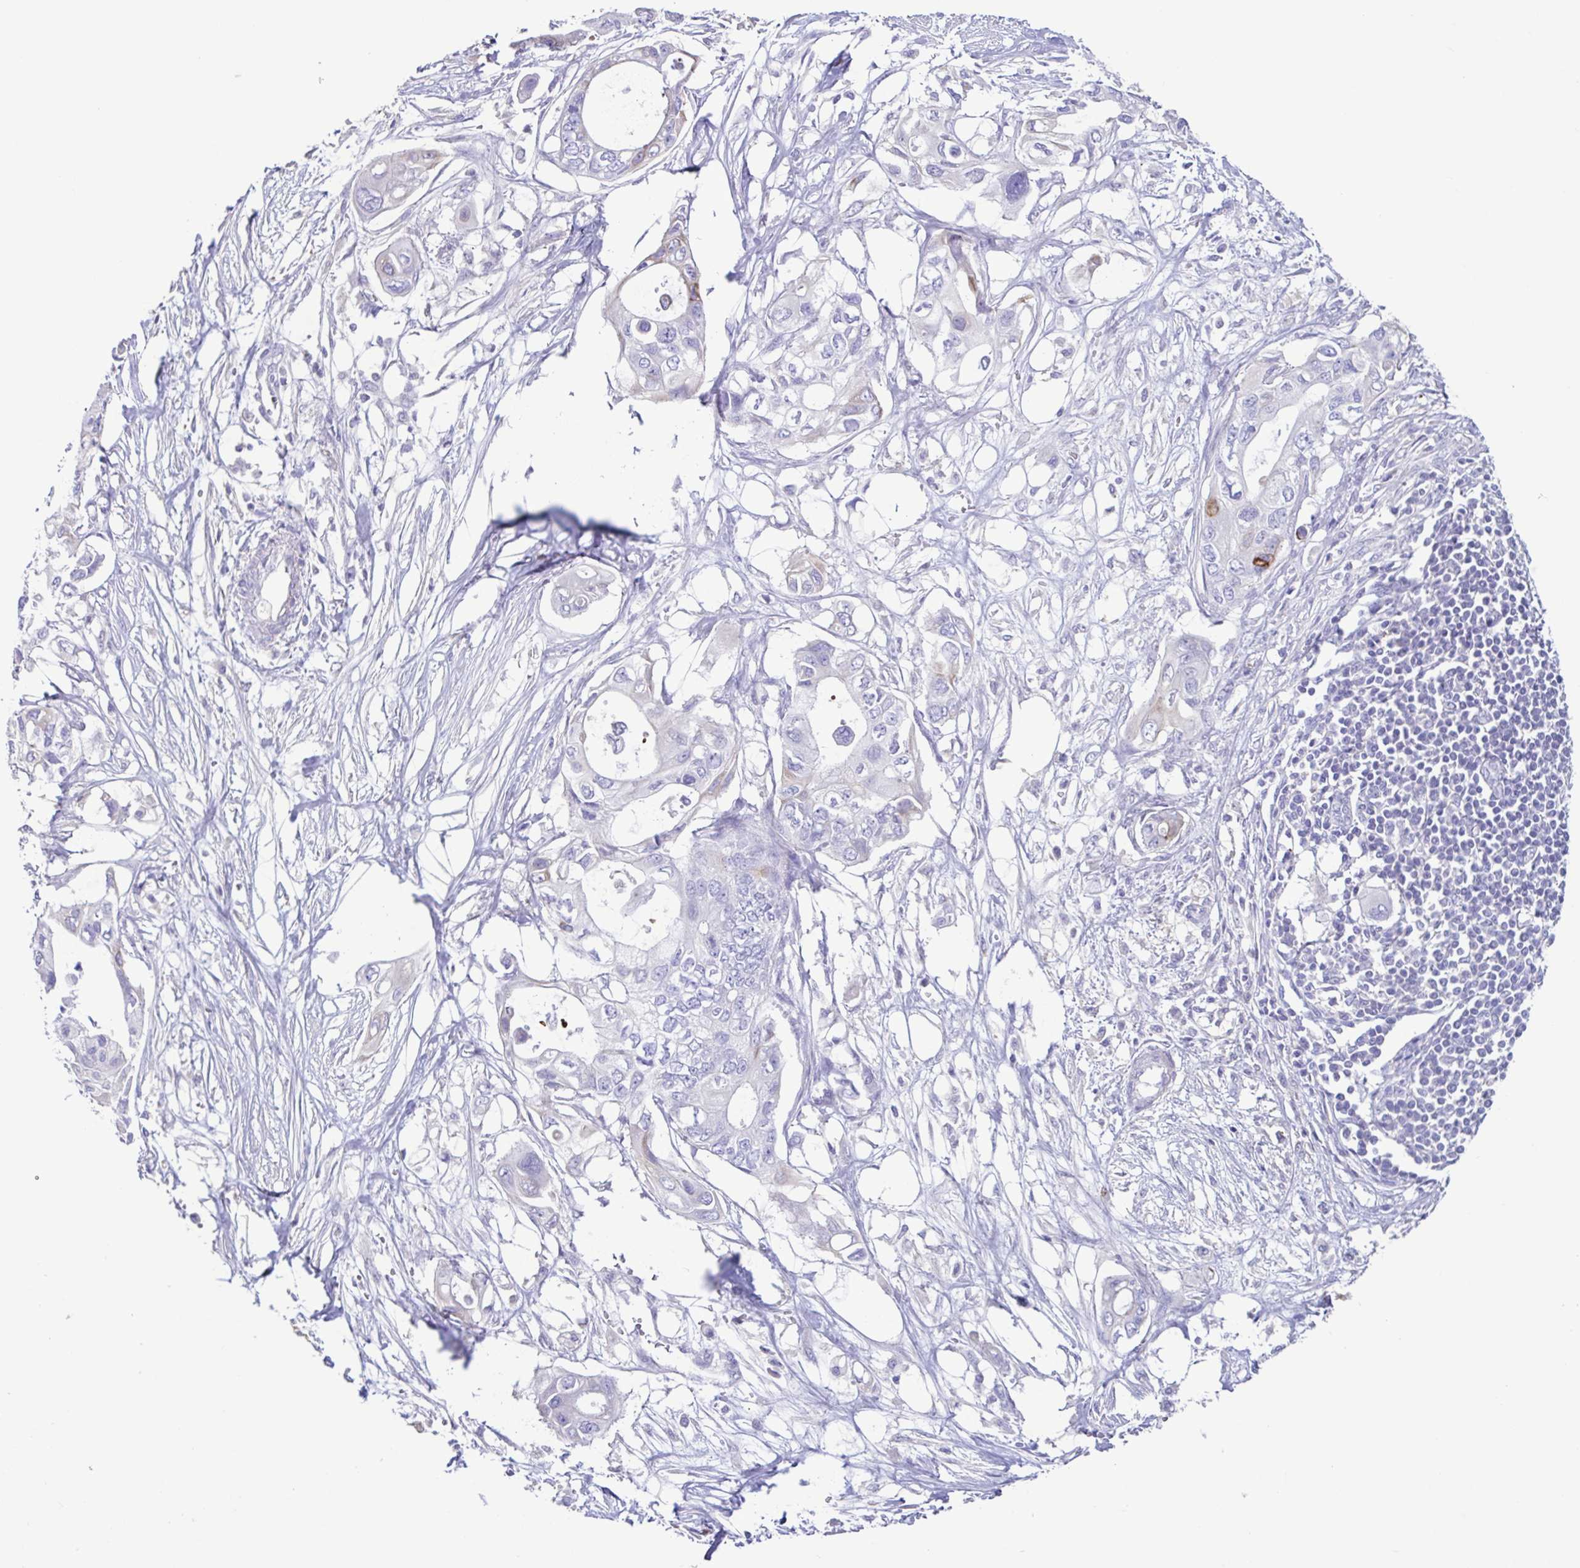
{"staining": {"intensity": "negative", "quantity": "none", "location": "none"}, "tissue": "pancreatic cancer", "cell_type": "Tumor cells", "image_type": "cancer", "snomed": [{"axis": "morphology", "description": "Adenocarcinoma, NOS"}, {"axis": "topography", "description": "Pancreas"}], "caption": "The micrograph shows no staining of tumor cells in adenocarcinoma (pancreatic).", "gene": "PLA2G4E", "patient": {"sex": "female", "age": 63}}